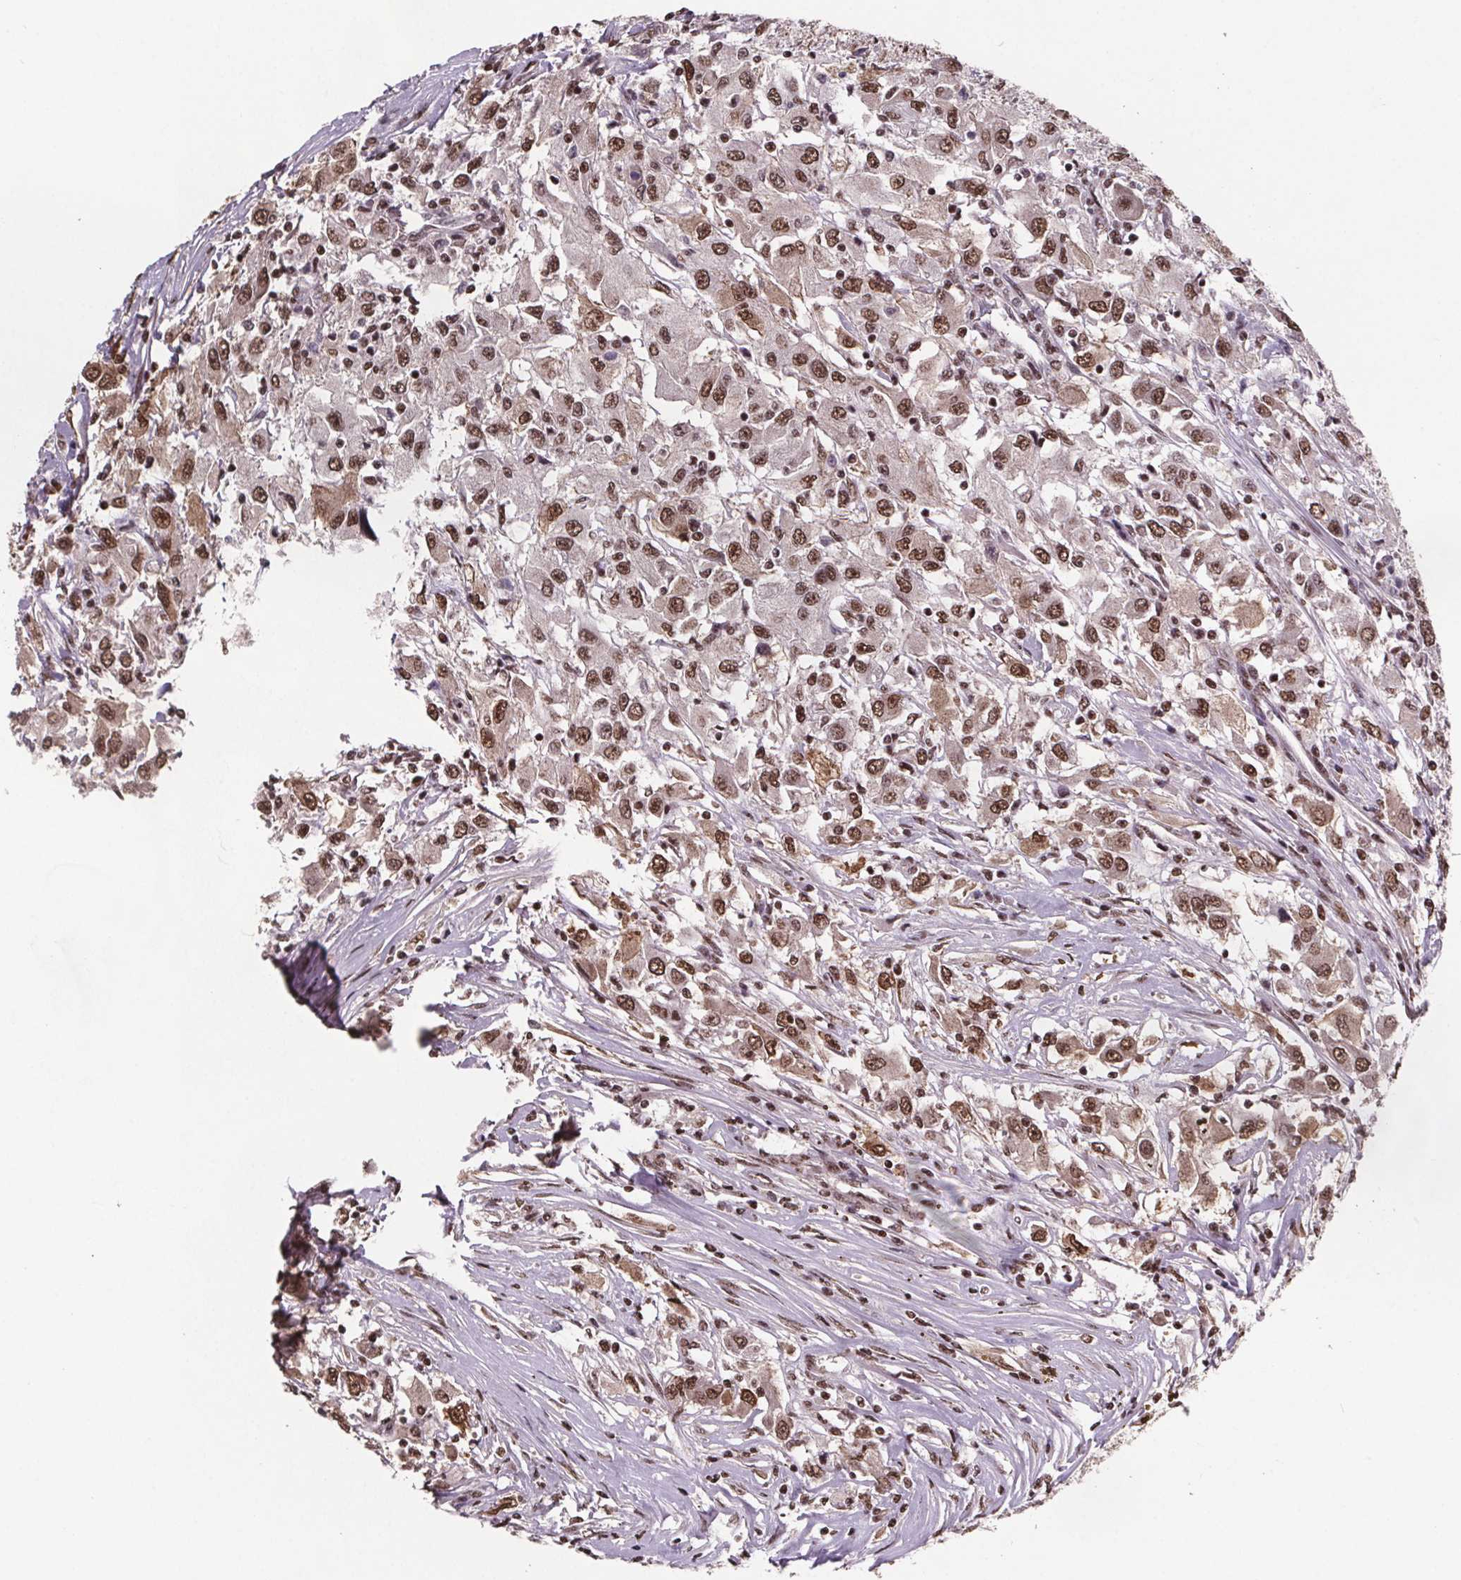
{"staining": {"intensity": "moderate", "quantity": ">75%", "location": "nuclear"}, "tissue": "renal cancer", "cell_type": "Tumor cells", "image_type": "cancer", "snomed": [{"axis": "morphology", "description": "Adenocarcinoma, NOS"}, {"axis": "topography", "description": "Kidney"}], "caption": "Immunohistochemical staining of human renal adenocarcinoma reveals medium levels of moderate nuclear protein positivity in about >75% of tumor cells.", "gene": "JARID2", "patient": {"sex": "female", "age": 67}}